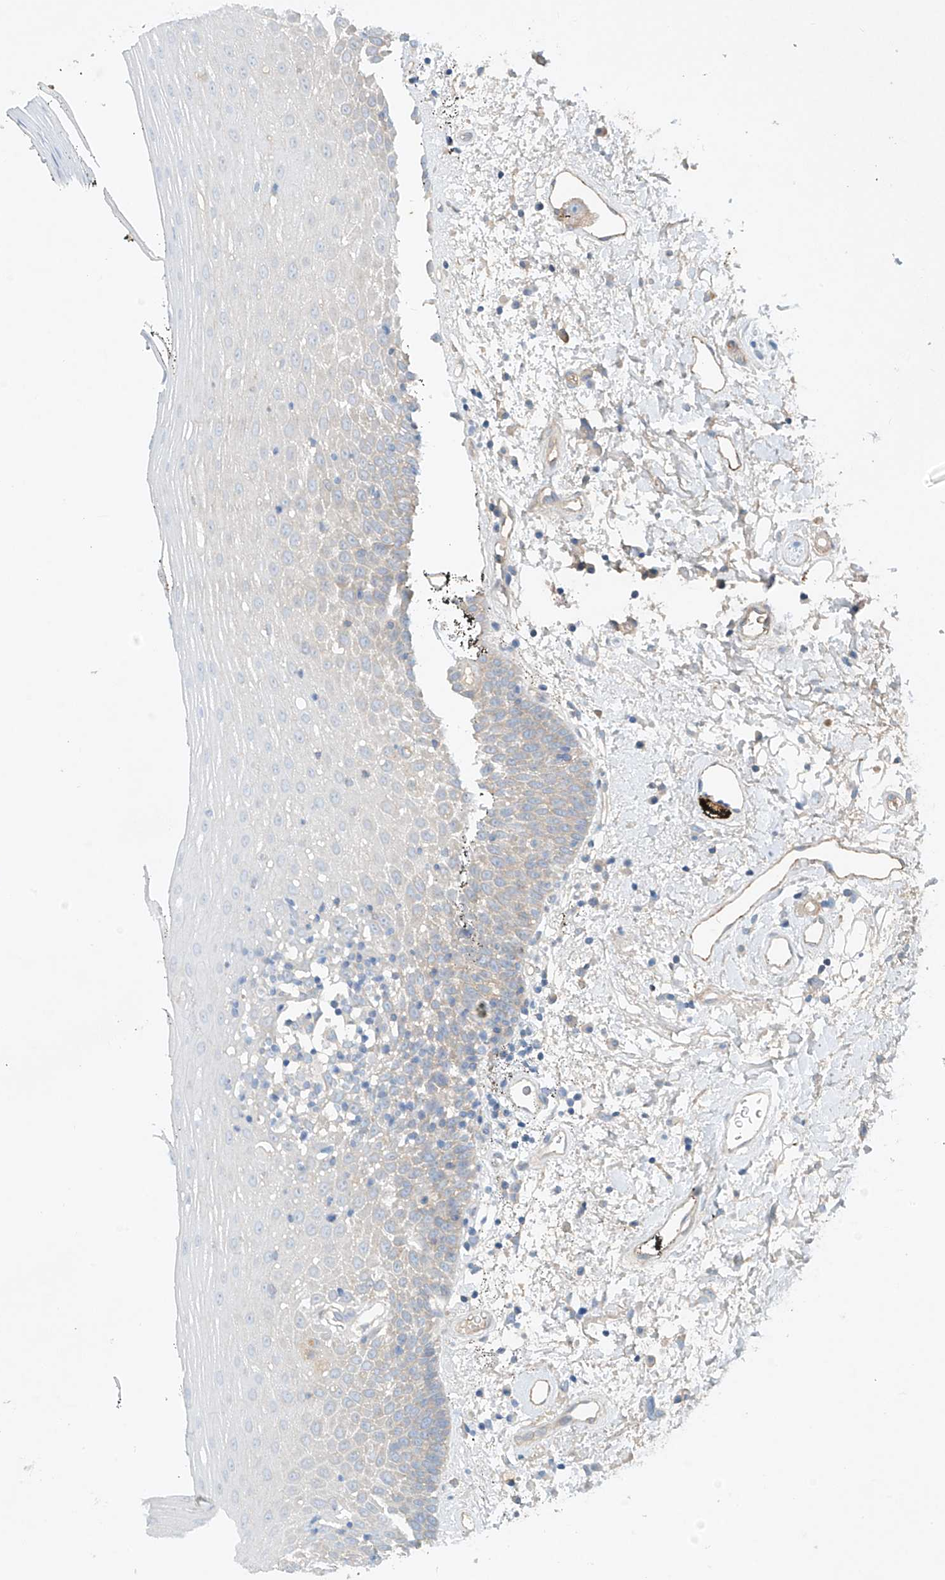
{"staining": {"intensity": "negative", "quantity": "none", "location": "none"}, "tissue": "oral mucosa", "cell_type": "Squamous epithelial cells", "image_type": "normal", "snomed": [{"axis": "morphology", "description": "Normal tissue, NOS"}, {"axis": "topography", "description": "Oral tissue"}], "caption": "This micrograph is of benign oral mucosa stained with immunohistochemistry (IHC) to label a protein in brown with the nuclei are counter-stained blue. There is no expression in squamous epithelial cells. (Immunohistochemistry (ihc), brightfield microscopy, high magnification).", "gene": "ENSG00000266202", "patient": {"sex": "male", "age": 74}}